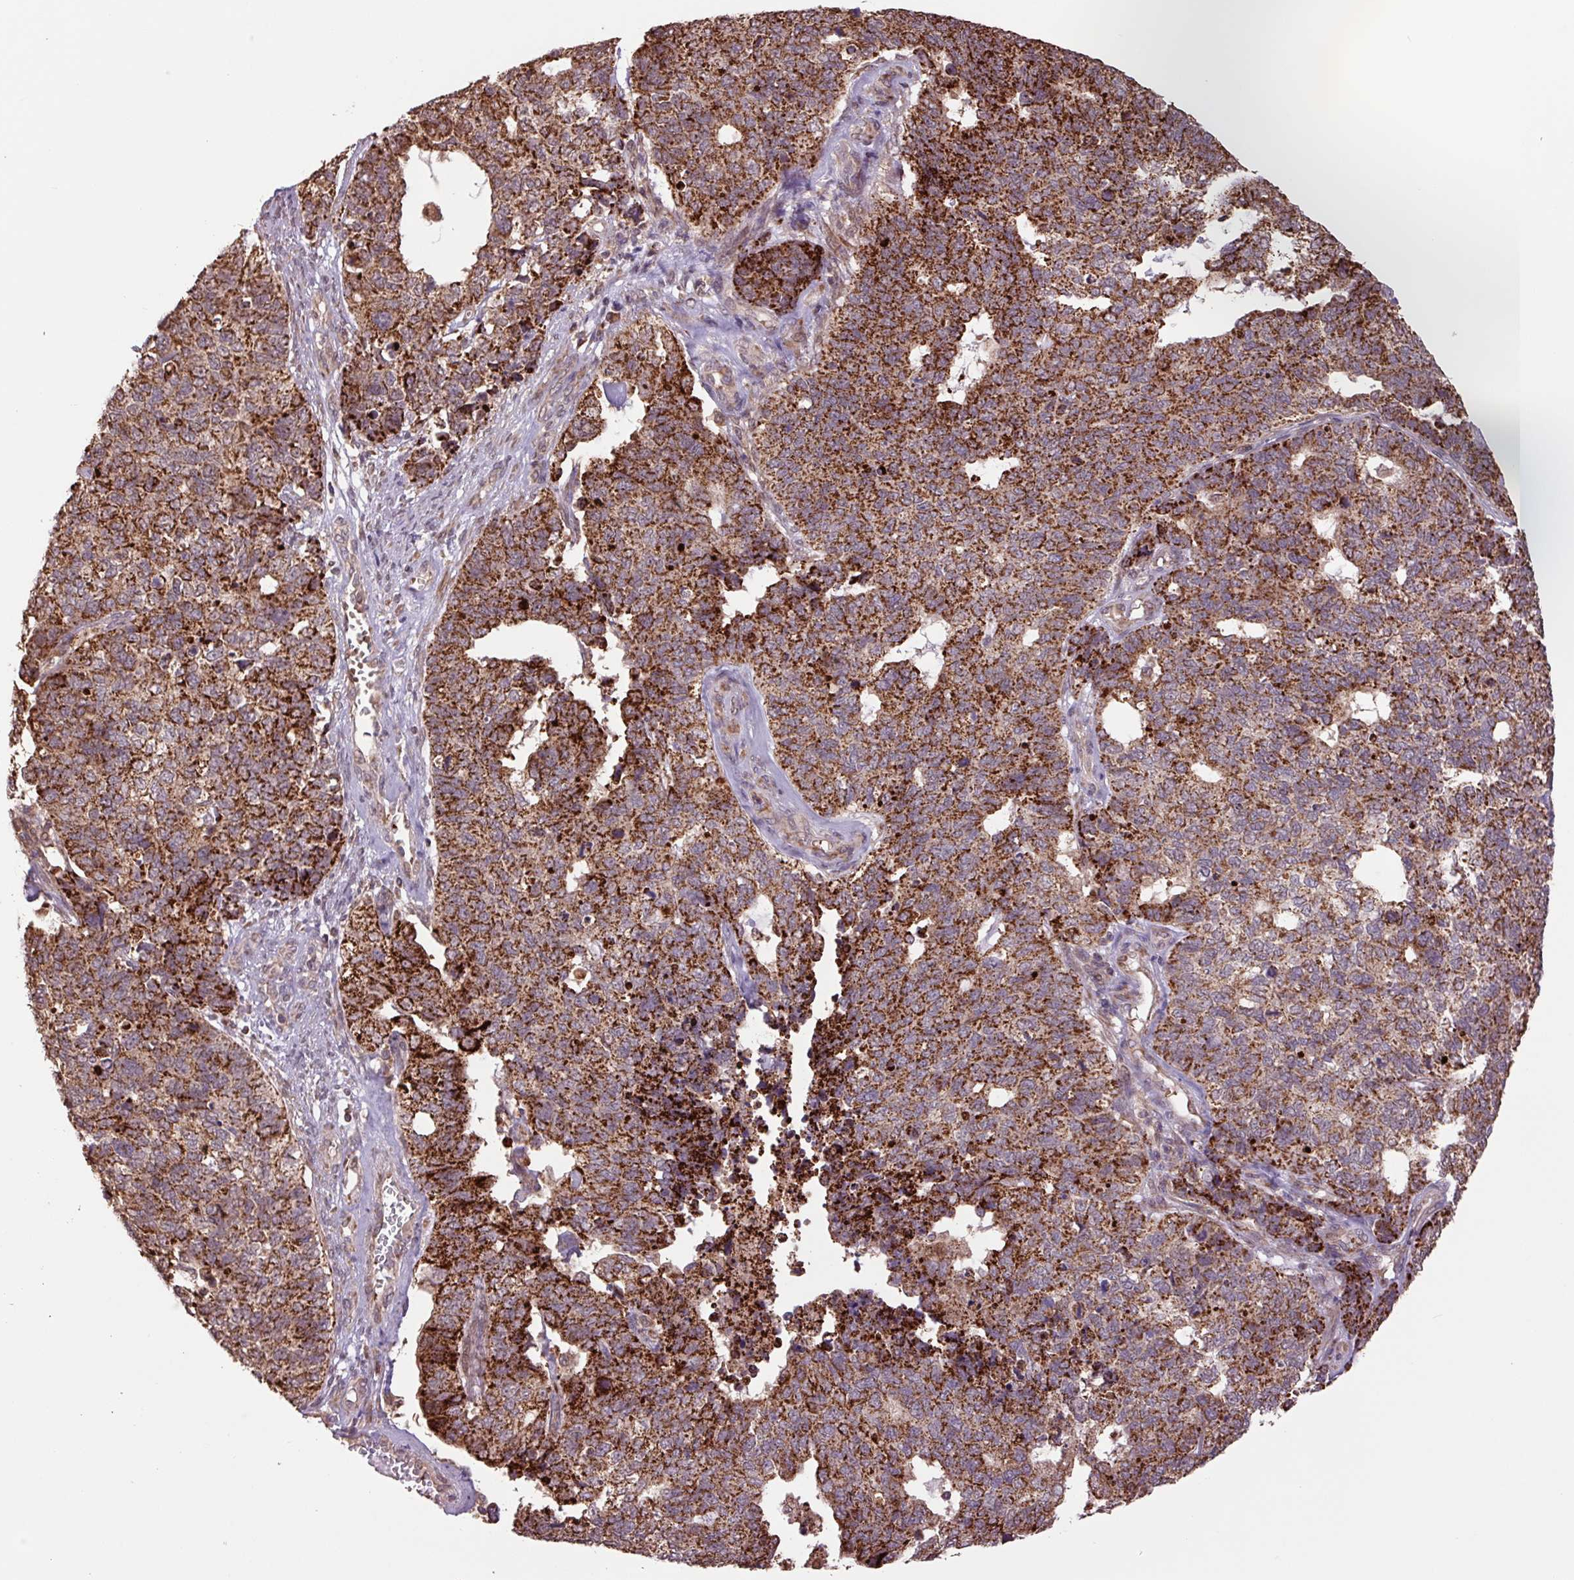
{"staining": {"intensity": "strong", "quantity": ">75%", "location": "cytoplasmic/membranous"}, "tissue": "cervical cancer", "cell_type": "Tumor cells", "image_type": "cancer", "snomed": [{"axis": "morphology", "description": "Adenocarcinoma, NOS"}, {"axis": "topography", "description": "Cervix"}], "caption": "Strong cytoplasmic/membranous protein staining is seen in approximately >75% of tumor cells in cervical cancer (adenocarcinoma).", "gene": "TMEM160", "patient": {"sex": "female", "age": 63}}